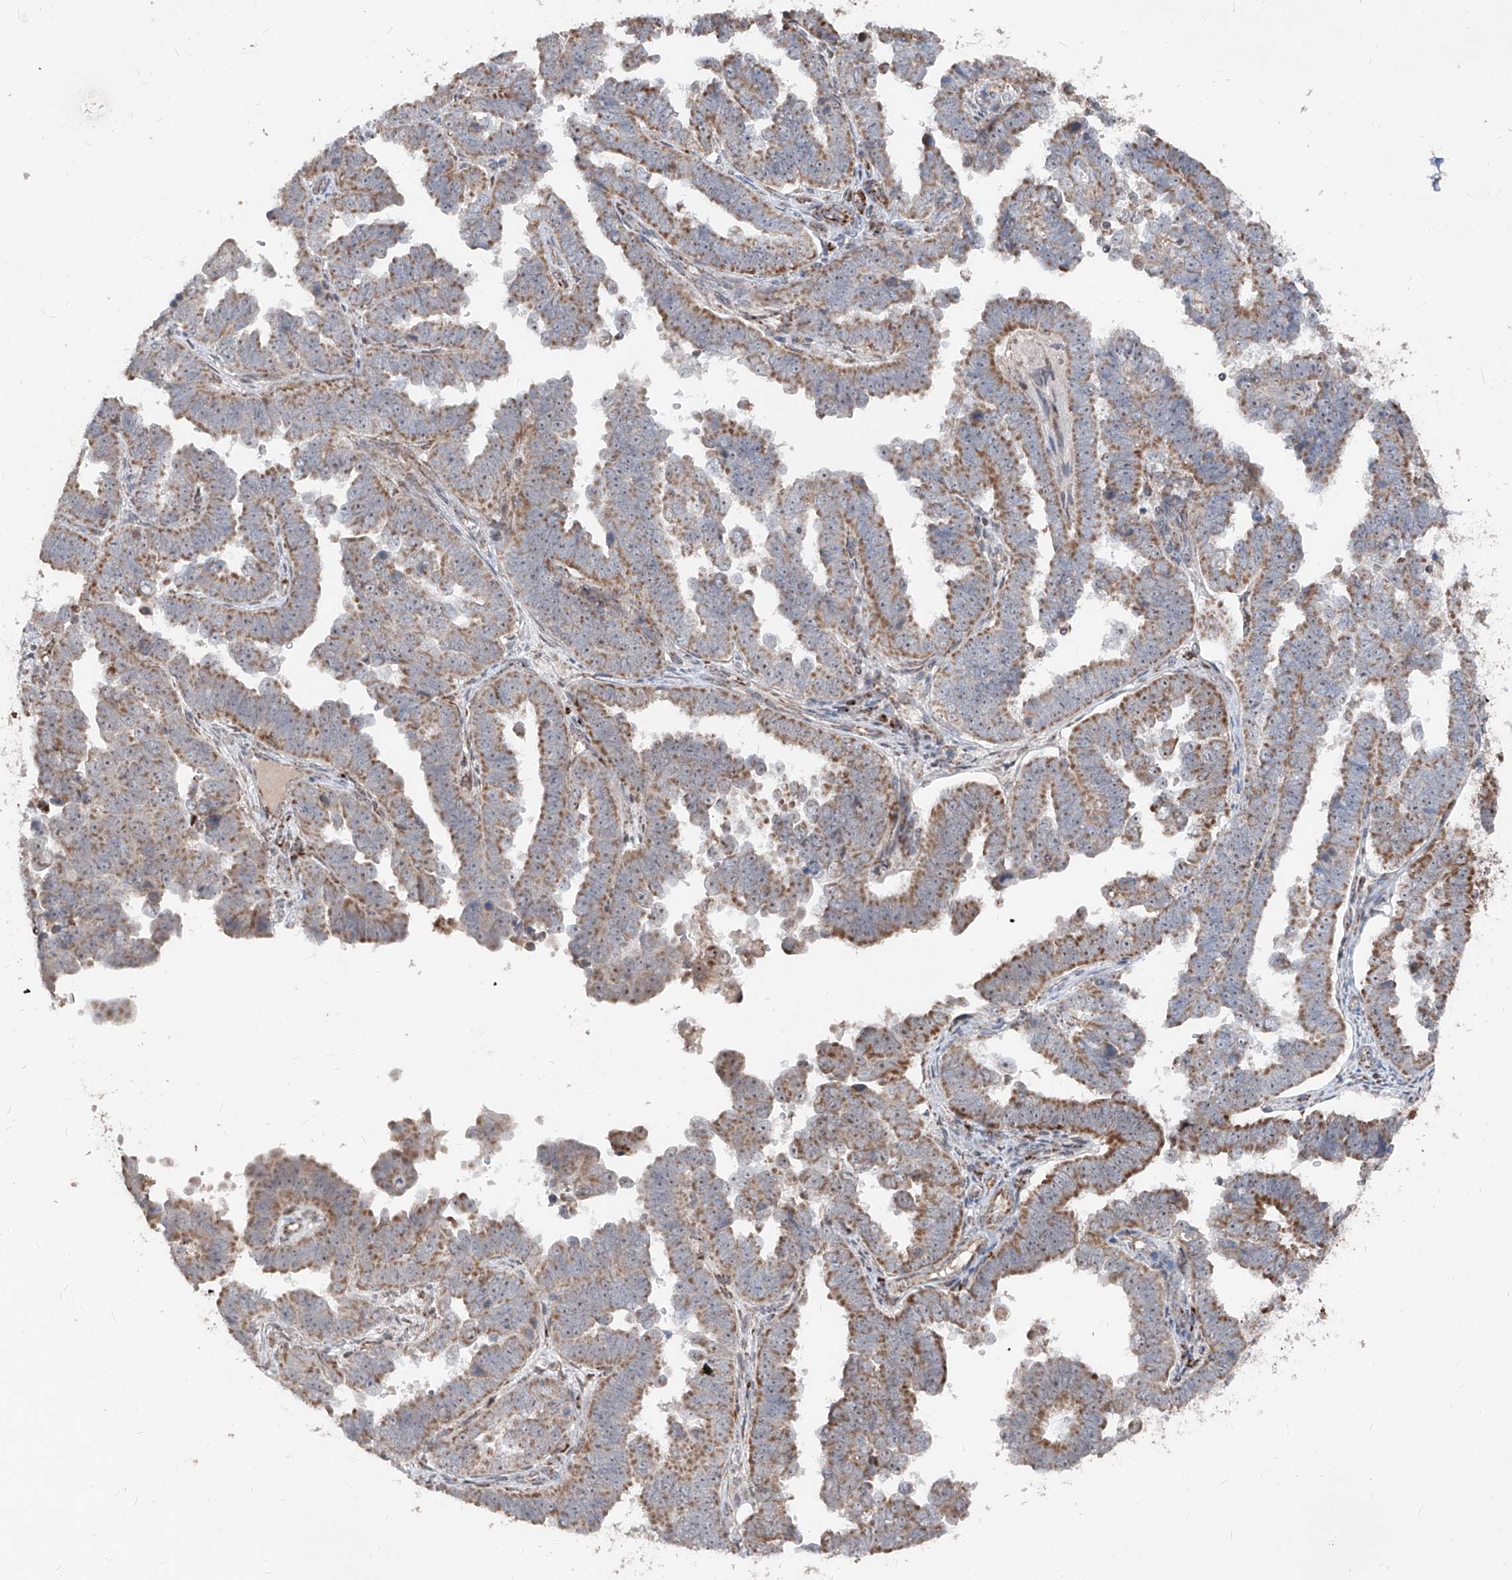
{"staining": {"intensity": "moderate", "quantity": ">75%", "location": "cytoplasmic/membranous"}, "tissue": "endometrial cancer", "cell_type": "Tumor cells", "image_type": "cancer", "snomed": [{"axis": "morphology", "description": "Adenocarcinoma, NOS"}, {"axis": "topography", "description": "Endometrium"}], "caption": "This is an image of IHC staining of adenocarcinoma (endometrial), which shows moderate positivity in the cytoplasmic/membranous of tumor cells.", "gene": "NDUFB3", "patient": {"sex": "female", "age": 75}}